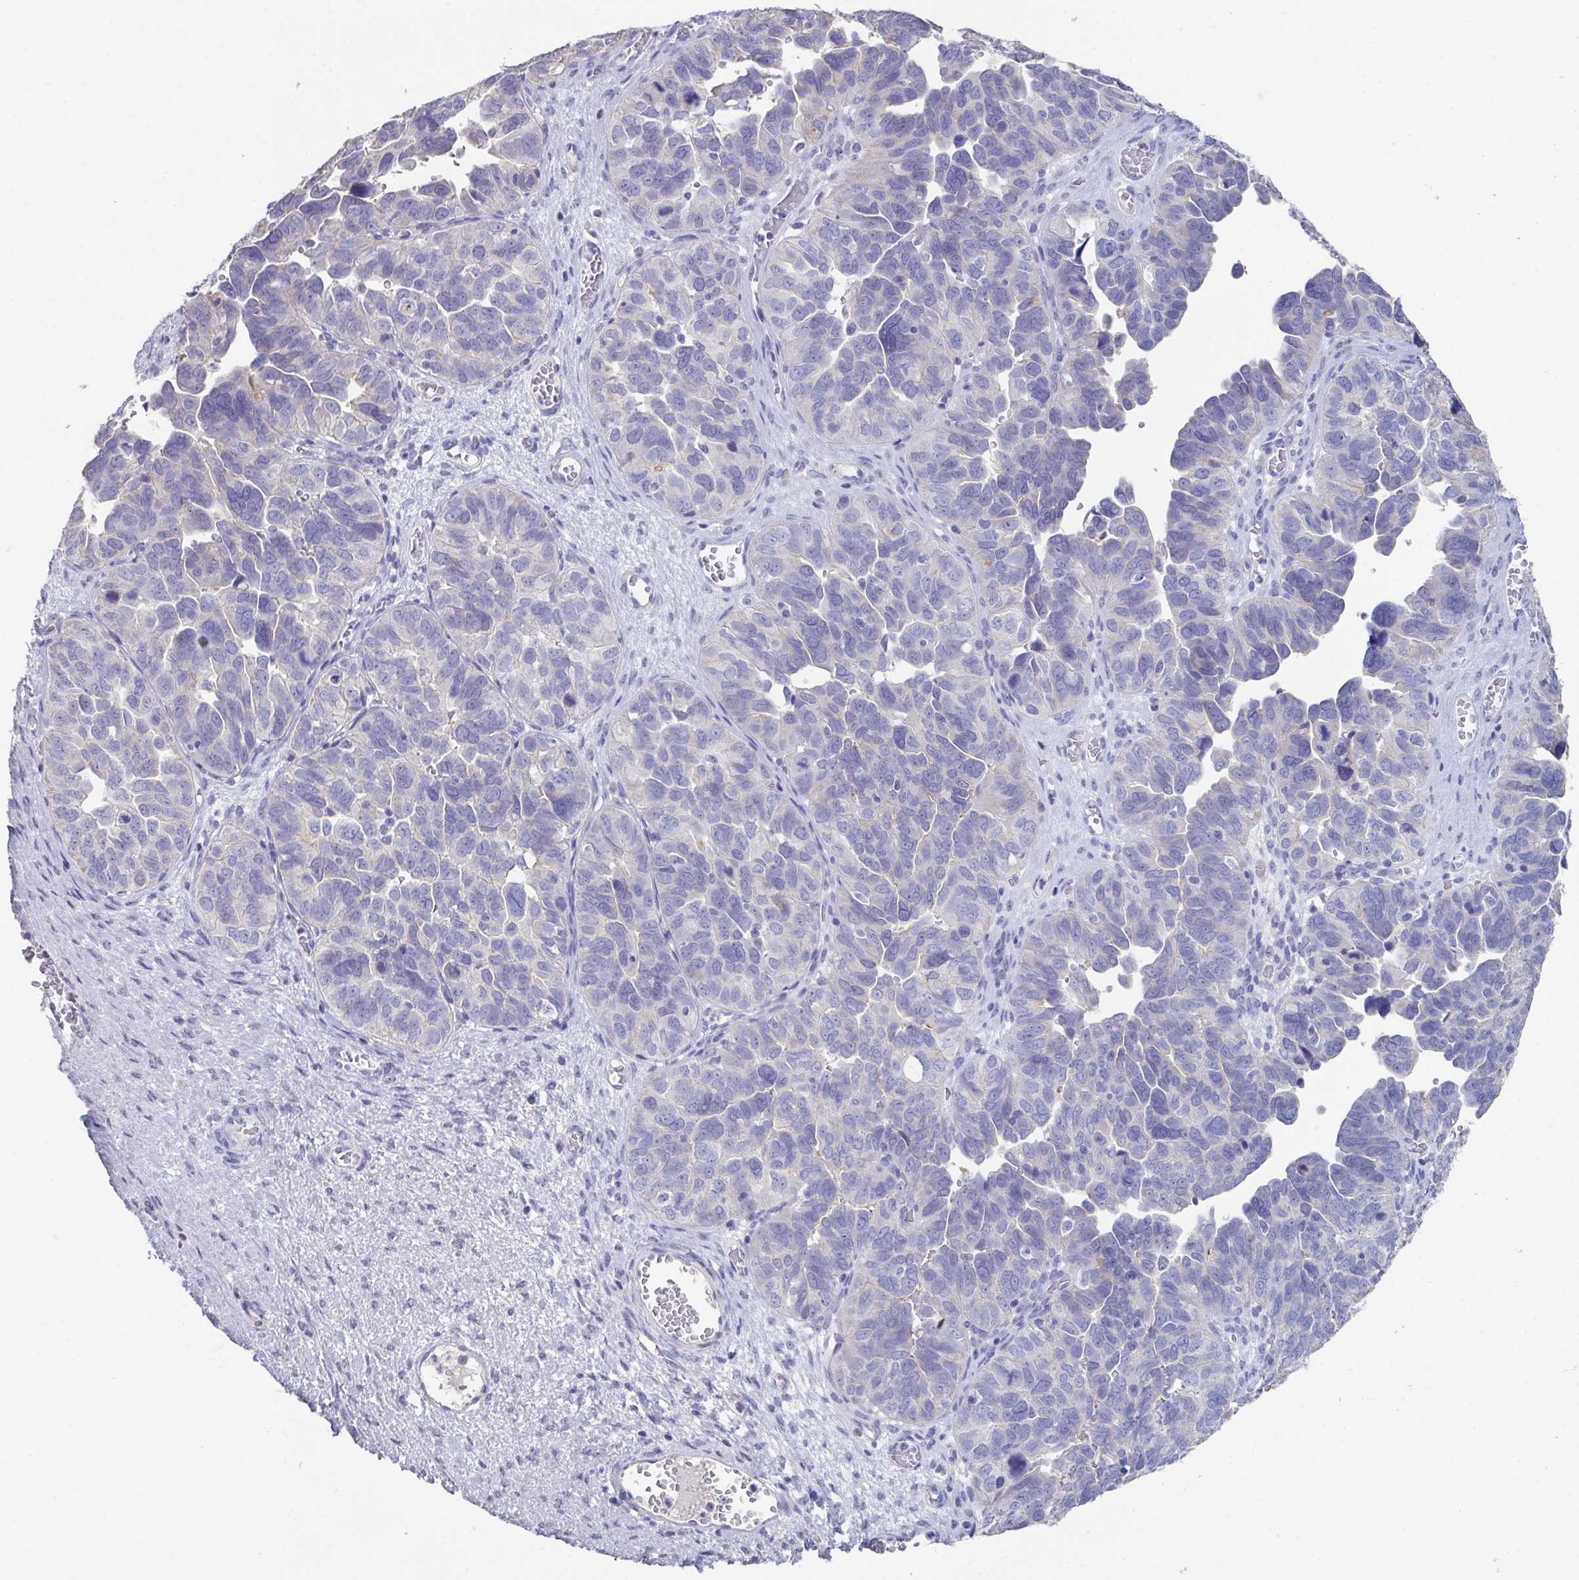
{"staining": {"intensity": "negative", "quantity": "none", "location": "none"}, "tissue": "ovarian cancer", "cell_type": "Tumor cells", "image_type": "cancer", "snomed": [{"axis": "morphology", "description": "Cystadenocarcinoma, serous, NOS"}, {"axis": "topography", "description": "Ovary"}], "caption": "This is an IHC image of human ovarian serous cystadenocarcinoma. There is no expression in tumor cells.", "gene": "SLC44A4", "patient": {"sex": "female", "age": 64}}